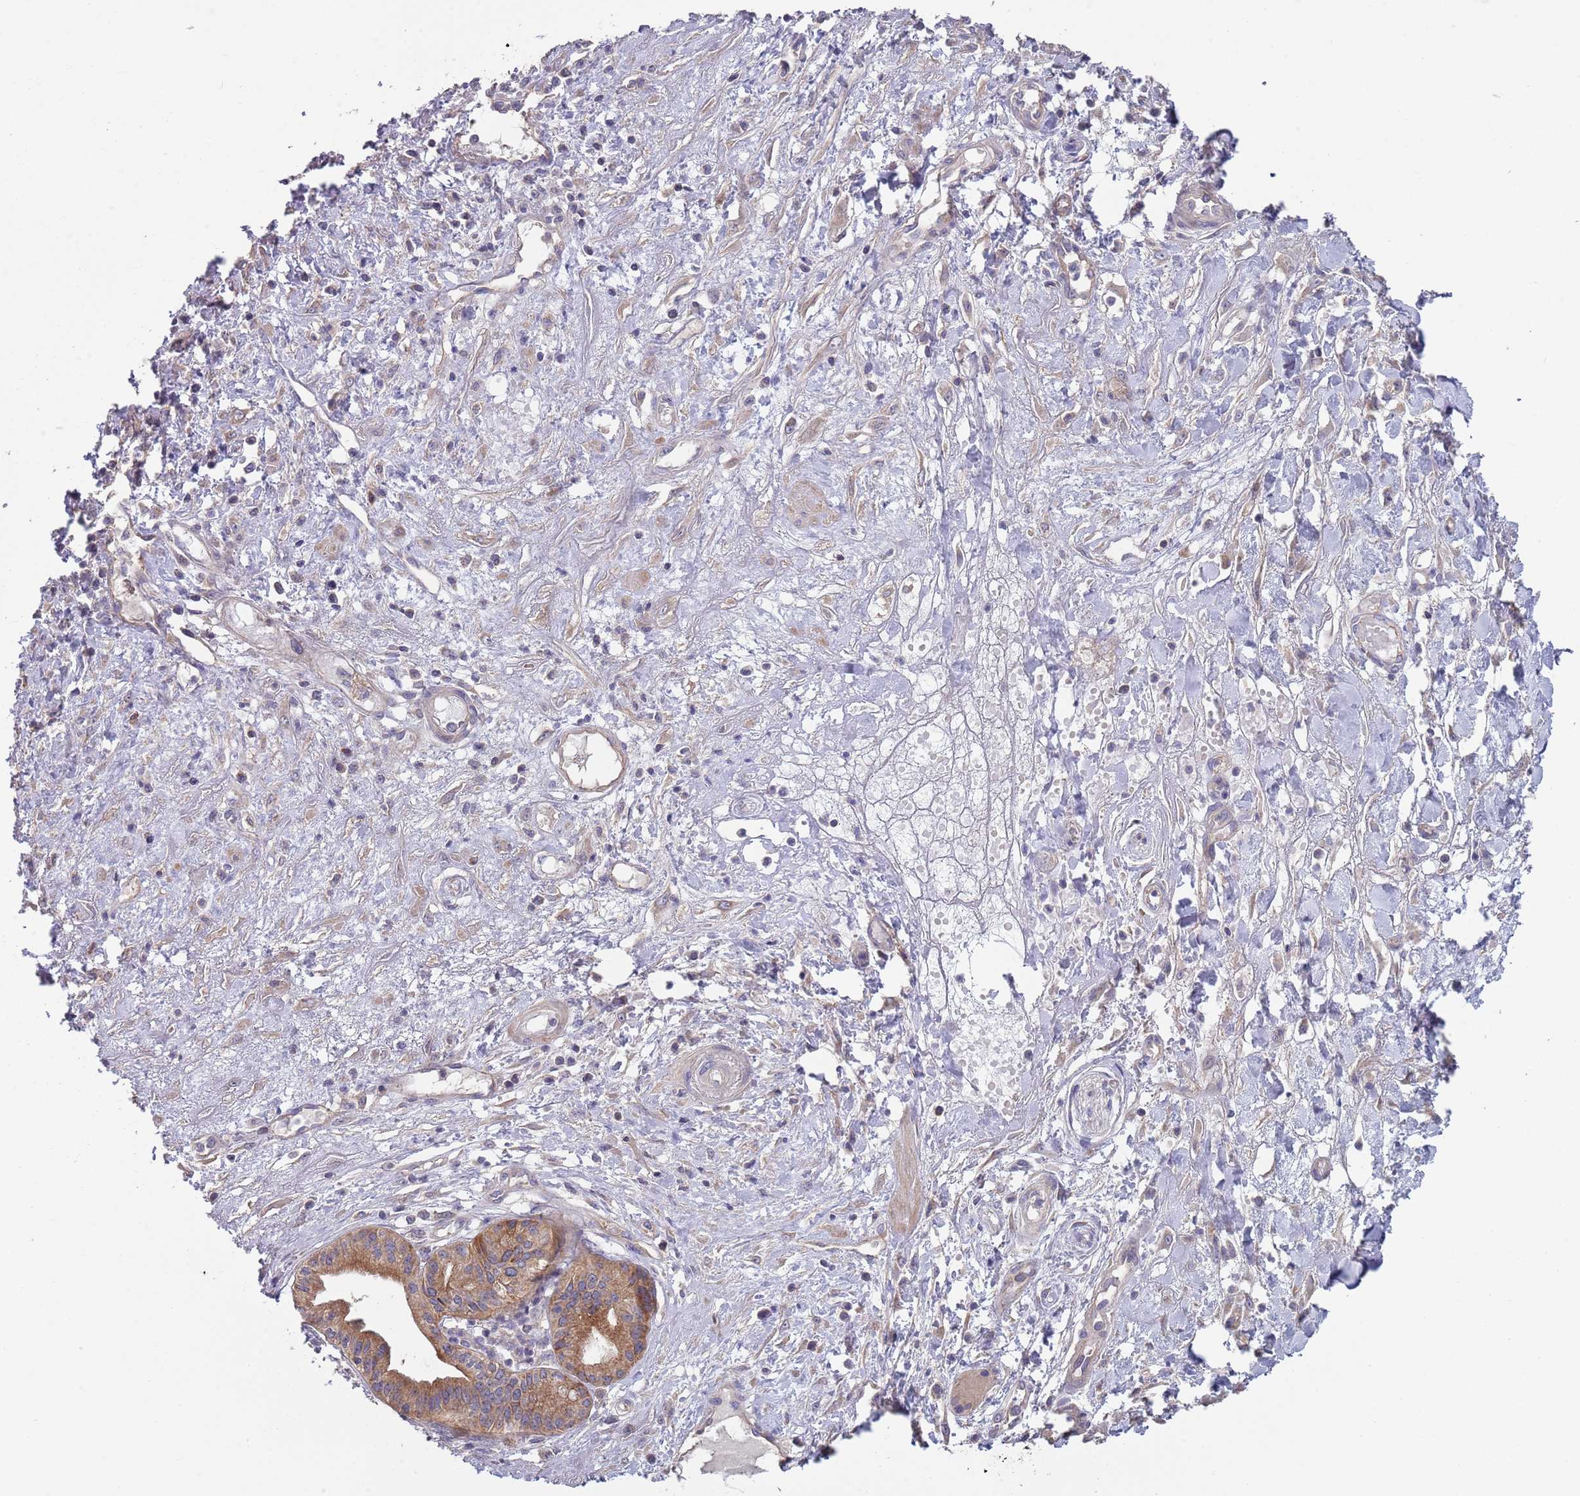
{"staining": {"intensity": "moderate", "quantity": ">75%", "location": "cytoplasmic/membranous"}, "tissue": "pancreatic cancer", "cell_type": "Tumor cells", "image_type": "cancer", "snomed": [{"axis": "morphology", "description": "Adenocarcinoma, NOS"}, {"axis": "topography", "description": "Pancreas"}], "caption": "Immunohistochemical staining of human pancreatic adenocarcinoma displays moderate cytoplasmic/membranous protein staining in about >75% of tumor cells.", "gene": "ABCC10", "patient": {"sex": "female", "age": 50}}